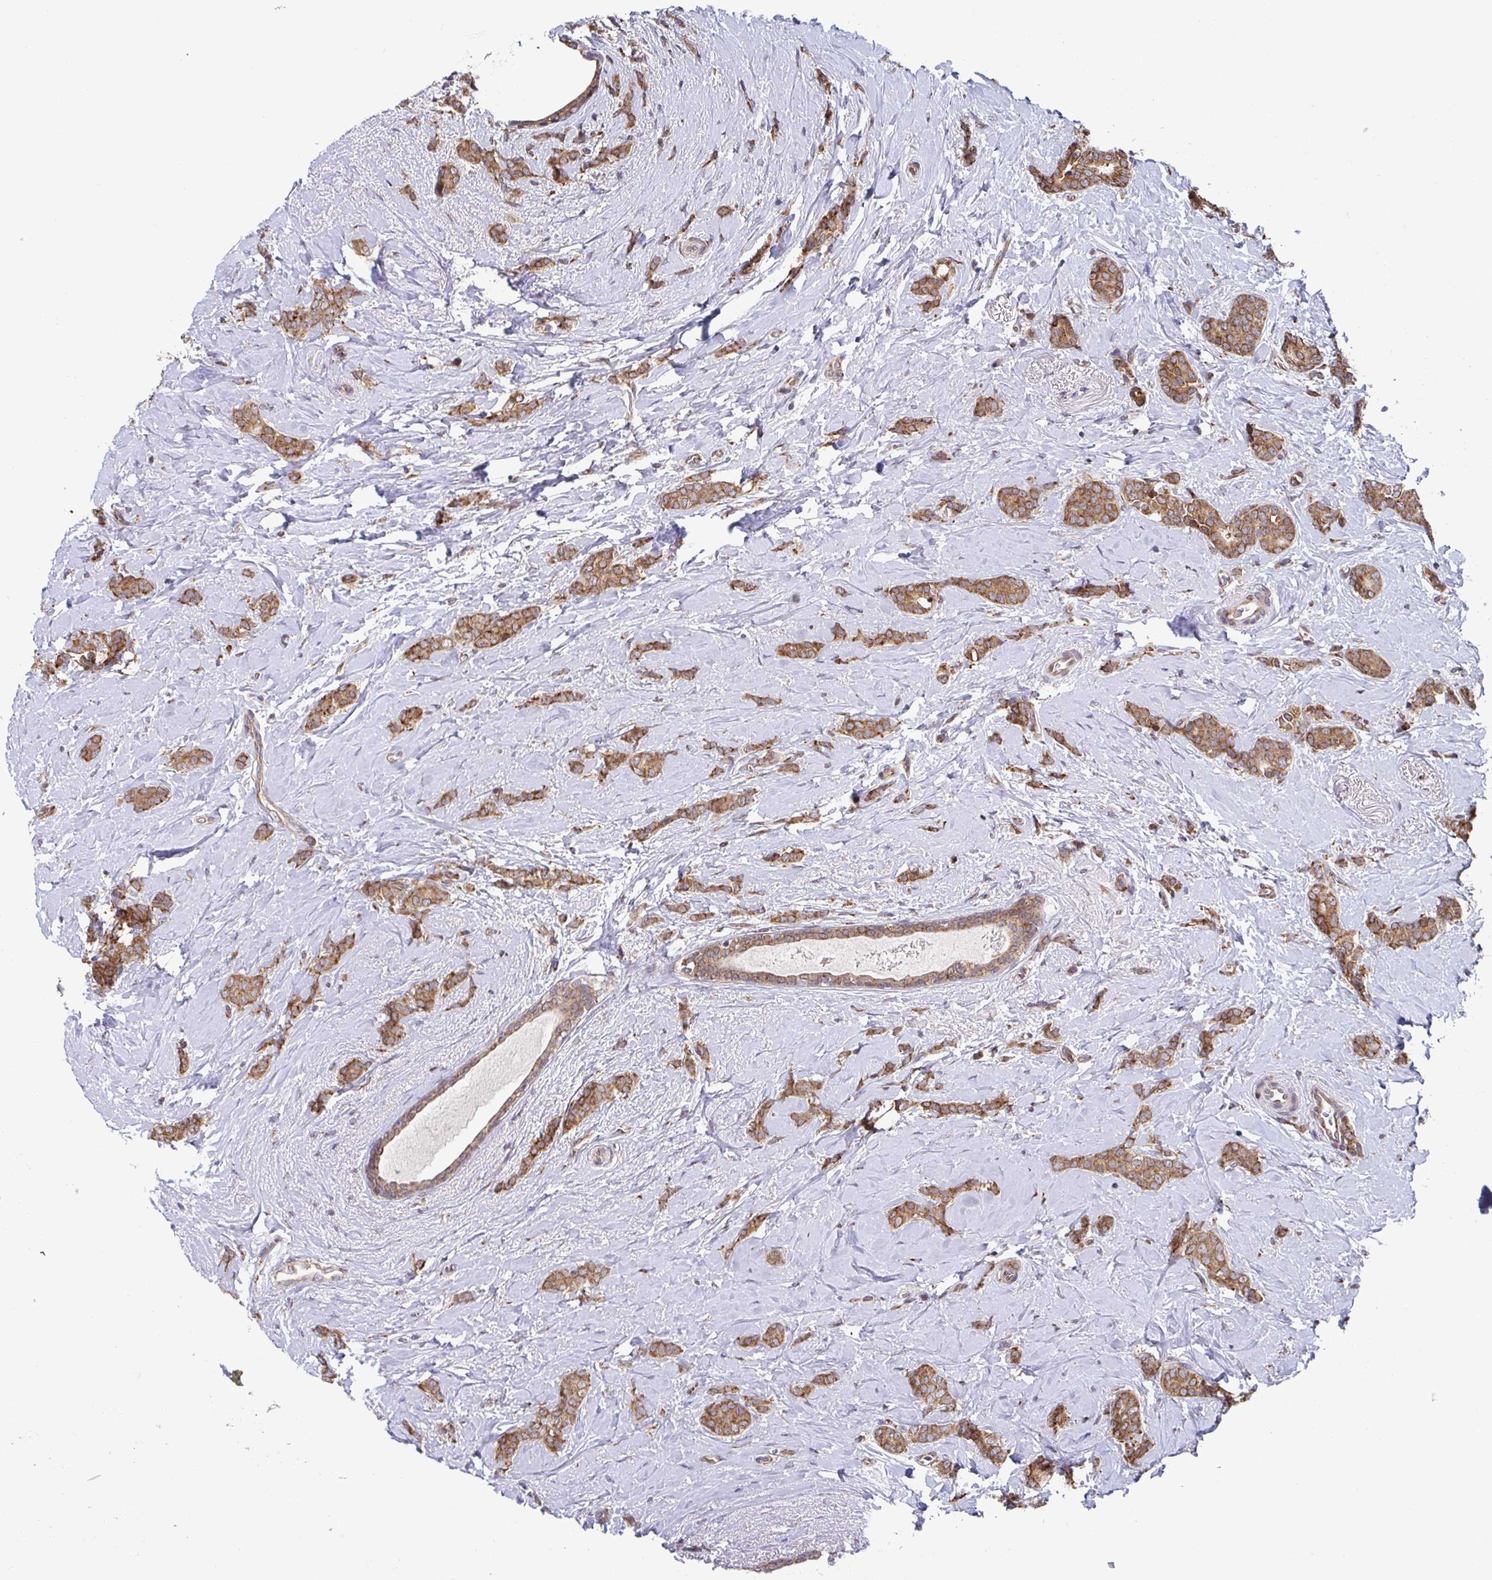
{"staining": {"intensity": "moderate", "quantity": ">75%", "location": "cytoplasmic/membranous"}, "tissue": "breast cancer", "cell_type": "Tumor cells", "image_type": "cancer", "snomed": [{"axis": "morphology", "description": "Normal tissue, NOS"}, {"axis": "morphology", "description": "Duct carcinoma"}, {"axis": "topography", "description": "Breast"}], "caption": "Immunohistochemistry (IHC) staining of breast cancer (intraductal carcinoma), which displays medium levels of moderate cytoplasmic/membranous positivity in about >75% of tumor cells indicating moderate cytoplasmic/membranous protein positivity. The staining was performed using DAB (3,3'-diaminobenzidine) (brown) for protein detection and nuclei were counterstained in hematoxylin (blue).", "gene": "ATP5MJ", "patient": {"sex": "female", "age": 77}}